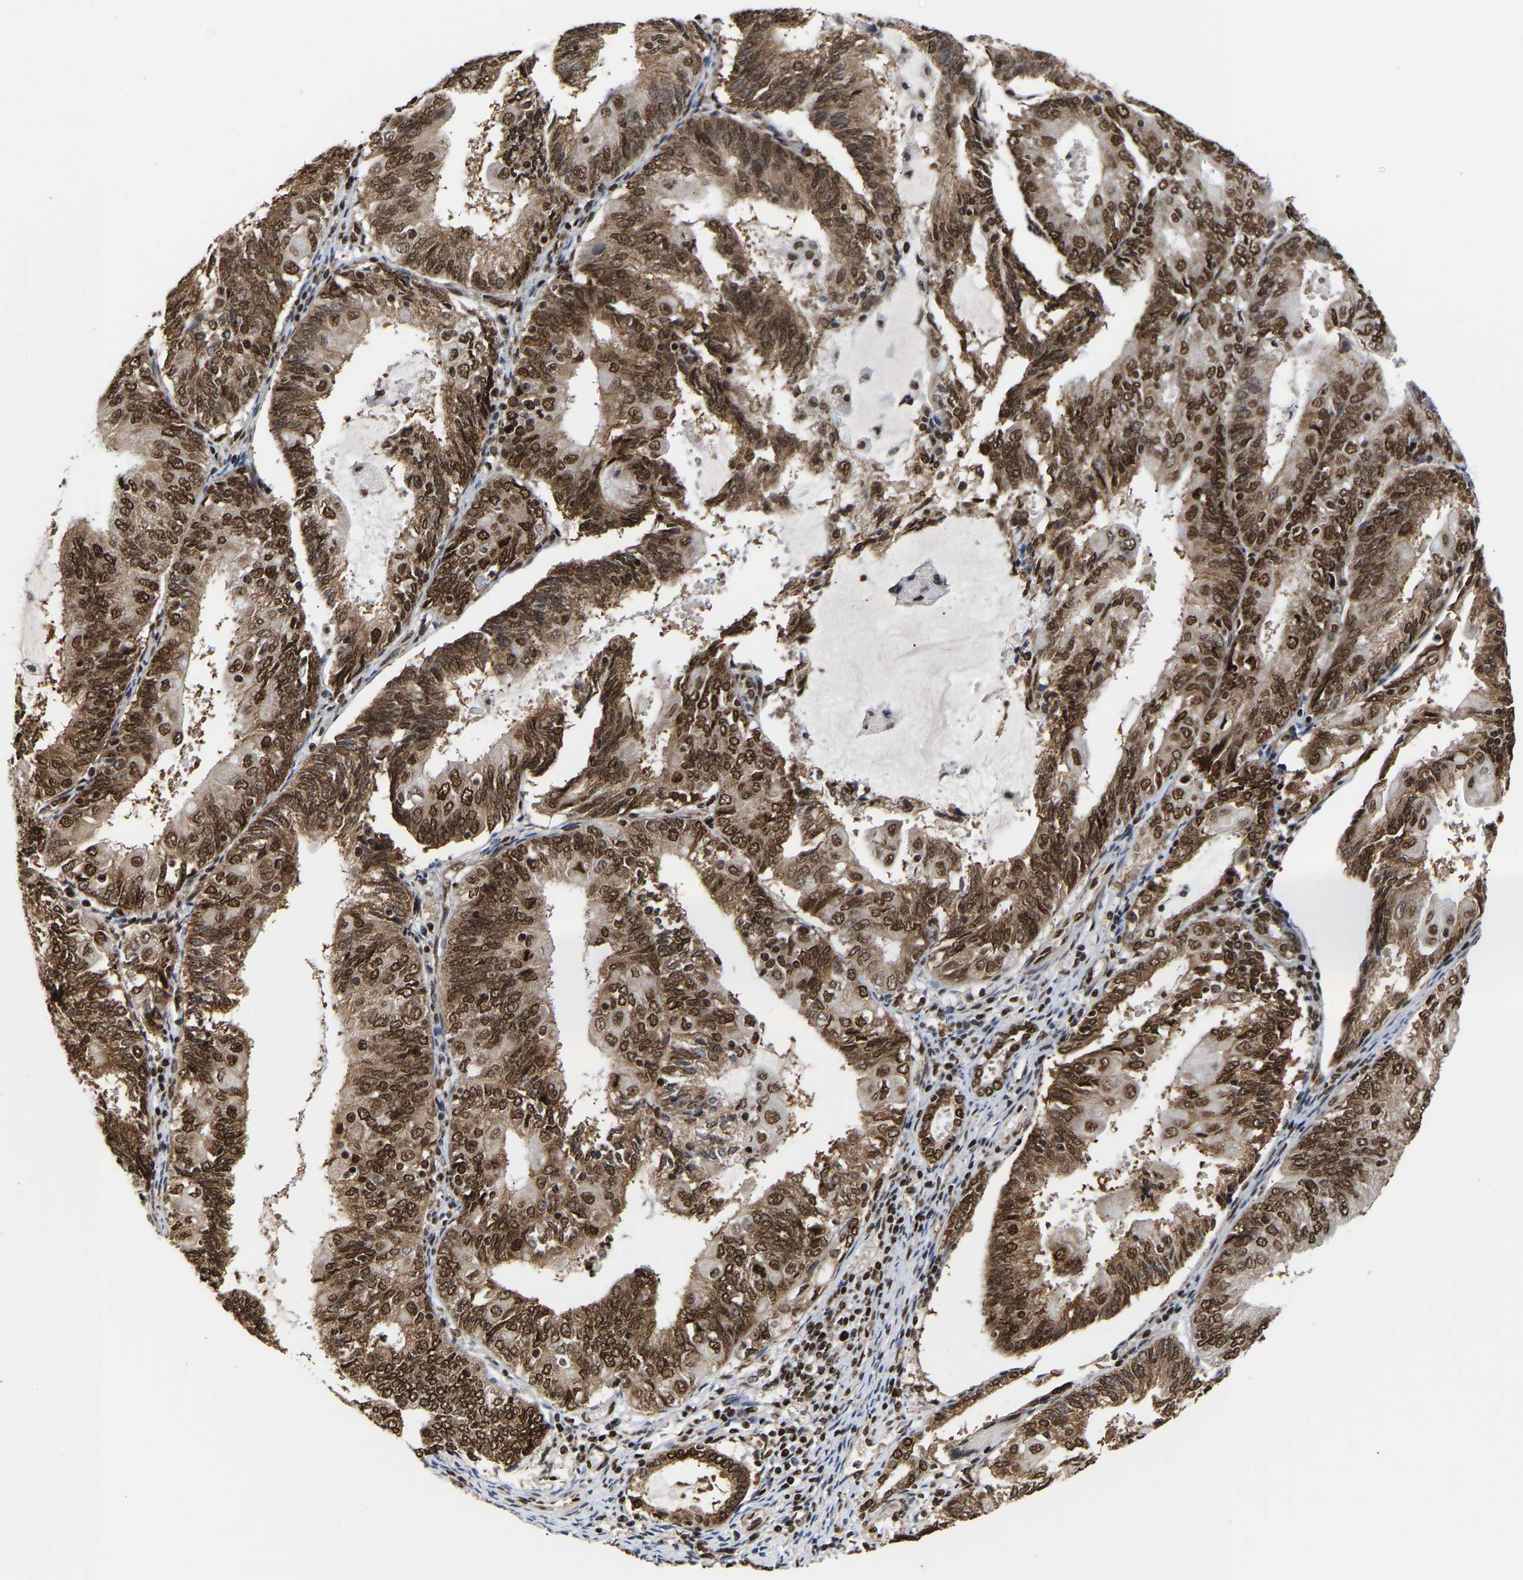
{"staining": {"intensity": "strong", "quantity": ">75%", "location": "cytoplasmic/membranous,nuclear"}, "tissue": "endometrial cancer", "cell_type": "Tumor cells", "image_type": "cancer", "snomed": [{"axis": "morphology", "description": "Adenocarcinoma, NOS"}, {"axis": "topography", "description": "Endometrium"}], "caption": "Endometrial cancer stained for a protein displays strong cytoplasmic/membranous and nuclear positivity in tumor cells.", "gene": "PSIP1", "patient": {"sex": "female", "age": 81}}